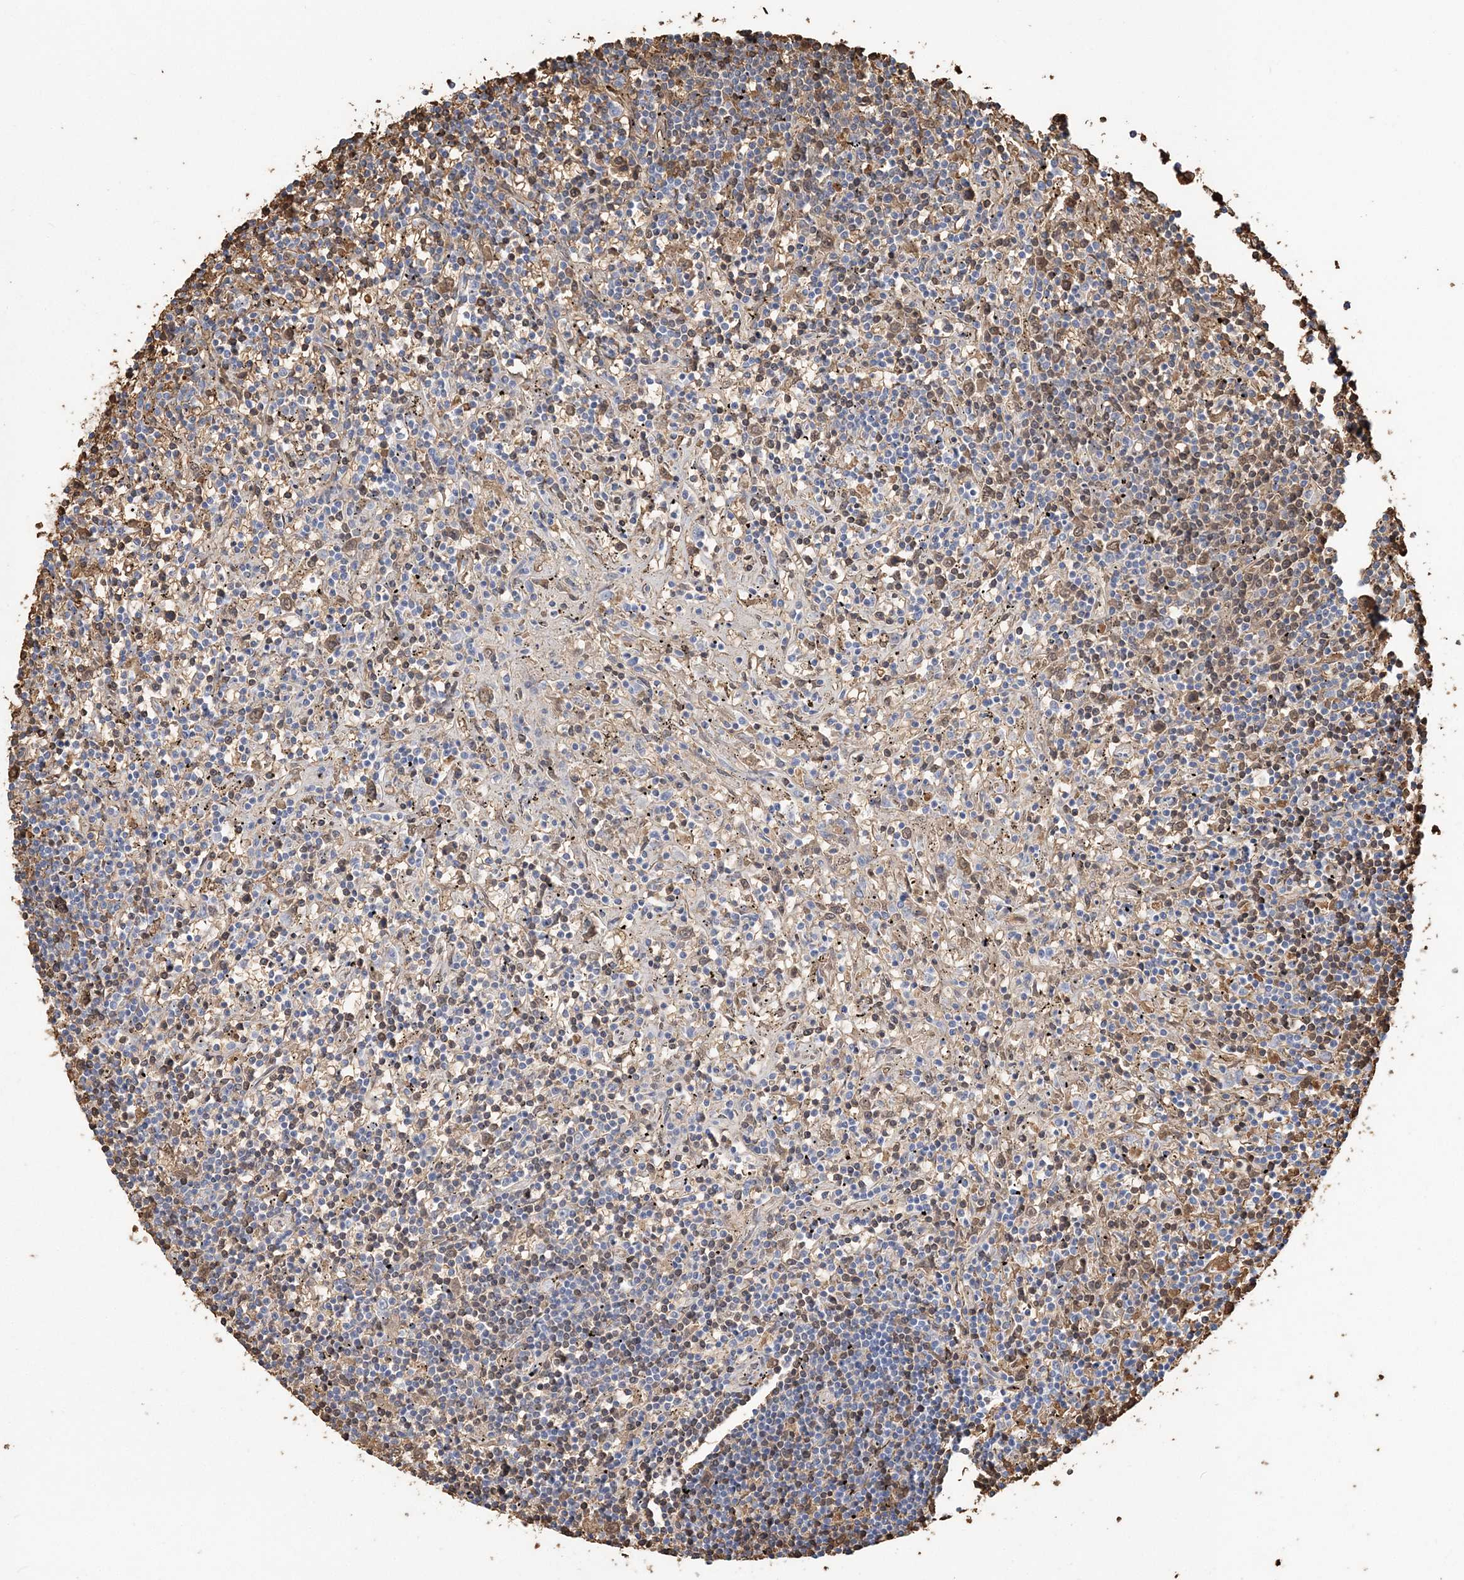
{"staining": {"intensity": "negative", "quantity": "none", "location": "none"}, "tissue": "lymphoma", "cell_type": "Tumor cells", "image_type": "cancer", "snomed": [{"axis": "morphology", "description": "Malignant lymphoma, non-Hodgkin's type, Low grade"}, {"axis": "topography", "description": "Spleen"}], "caption": "The photomicrograph displays no significant positivity in tumor cells of lymphoma.", "gene": "HBD", "patient": {"sex": "male", "age": 76}}